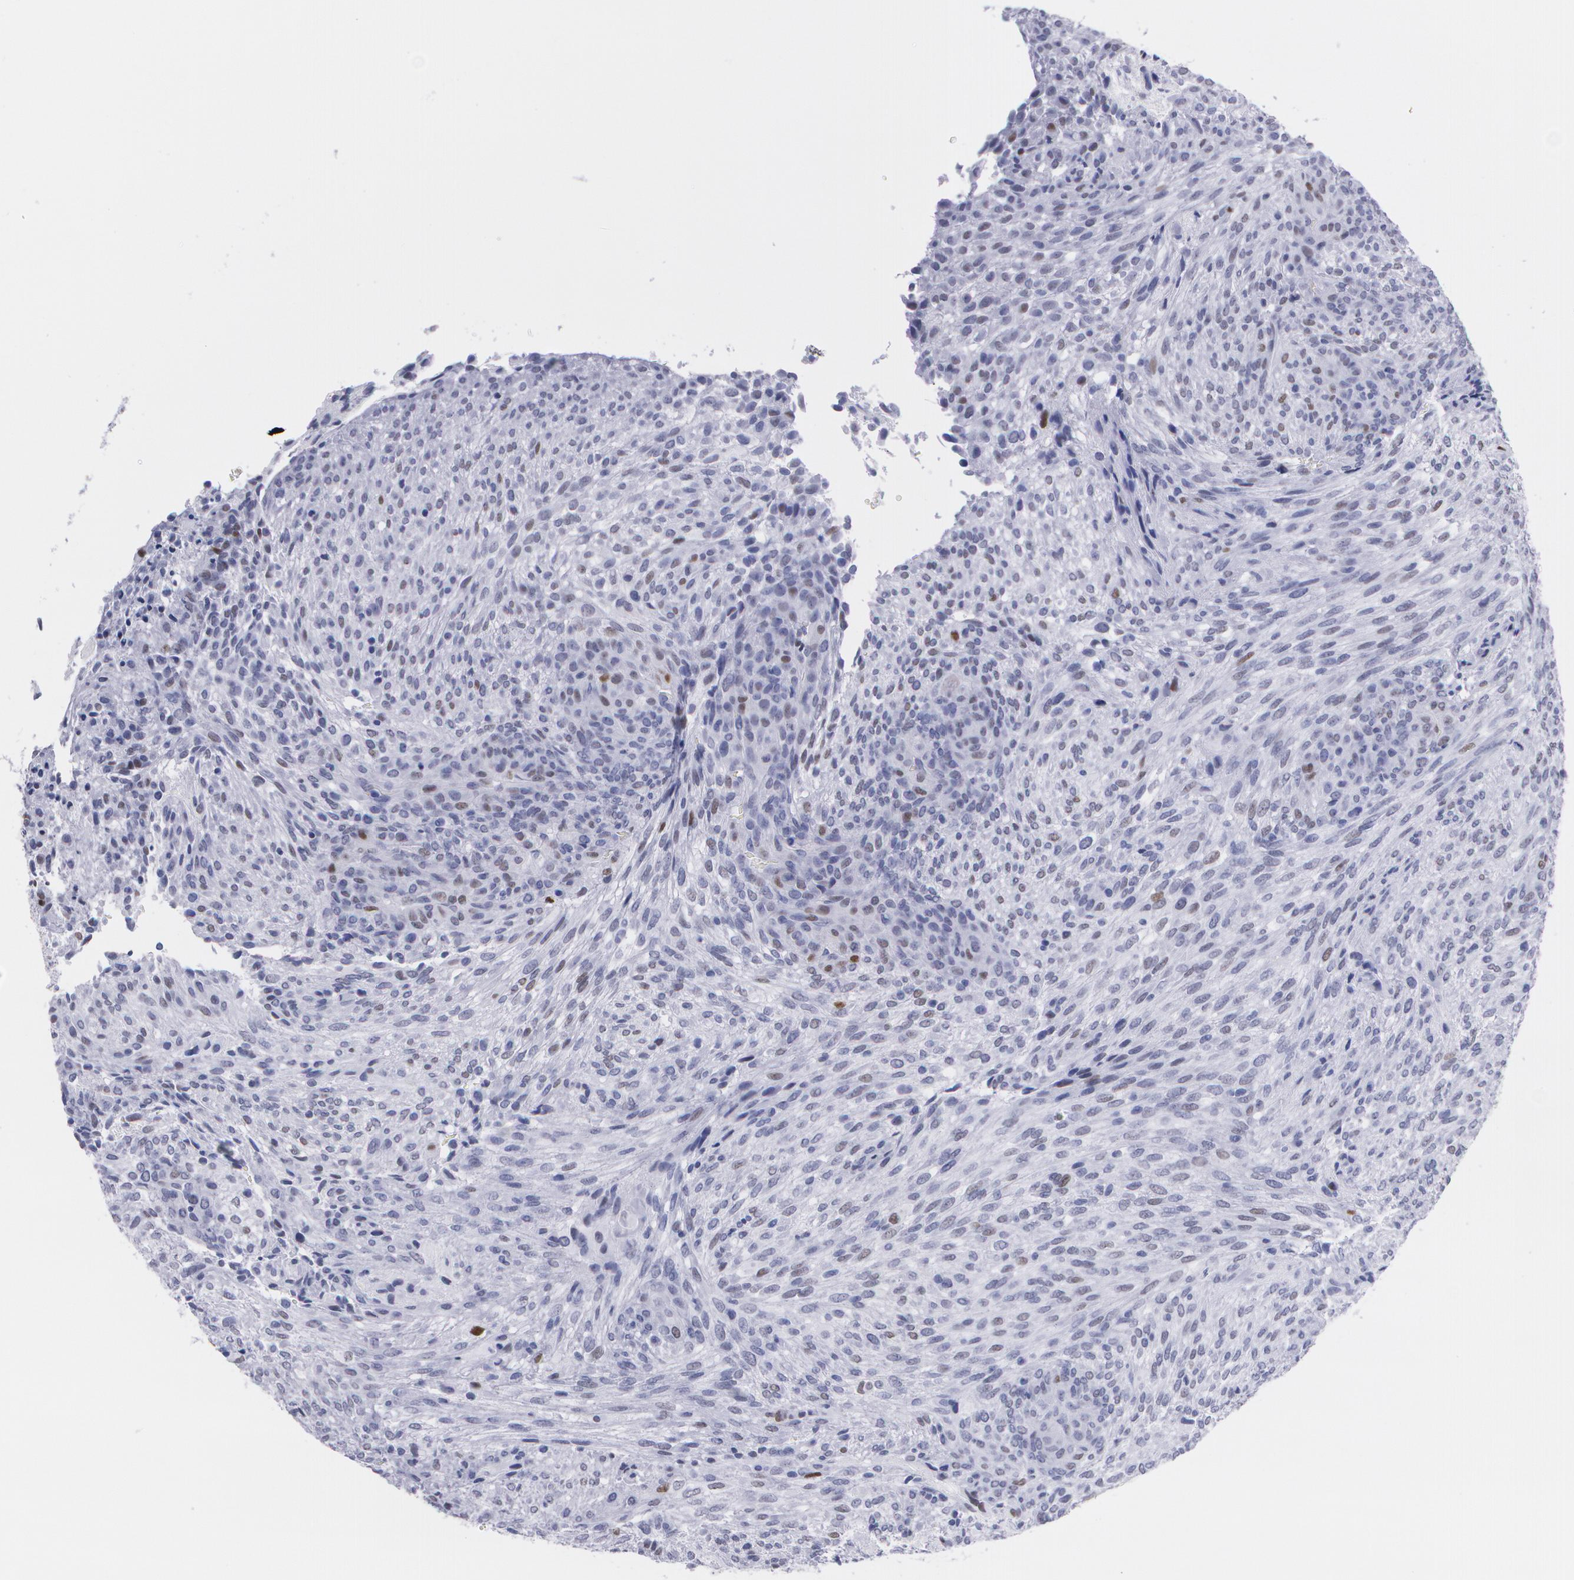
{"staining": {"intensity": "negative", "quantity": "none", "location": "none"}, "tissue": "glioma", "cell_type": "Tumor cells", "image_type": "cancer", "snomed": [{"axis": "morphology", "description": "Glioma, malignant, High grade"}, {"axis": "topography", "description": "Cerebral cortex"}], "caption": "Protein analysis of glioma shows no significant staining in tumor cells.", "gene": "TP53", "patient": {"sex": "female", "age": 55}}